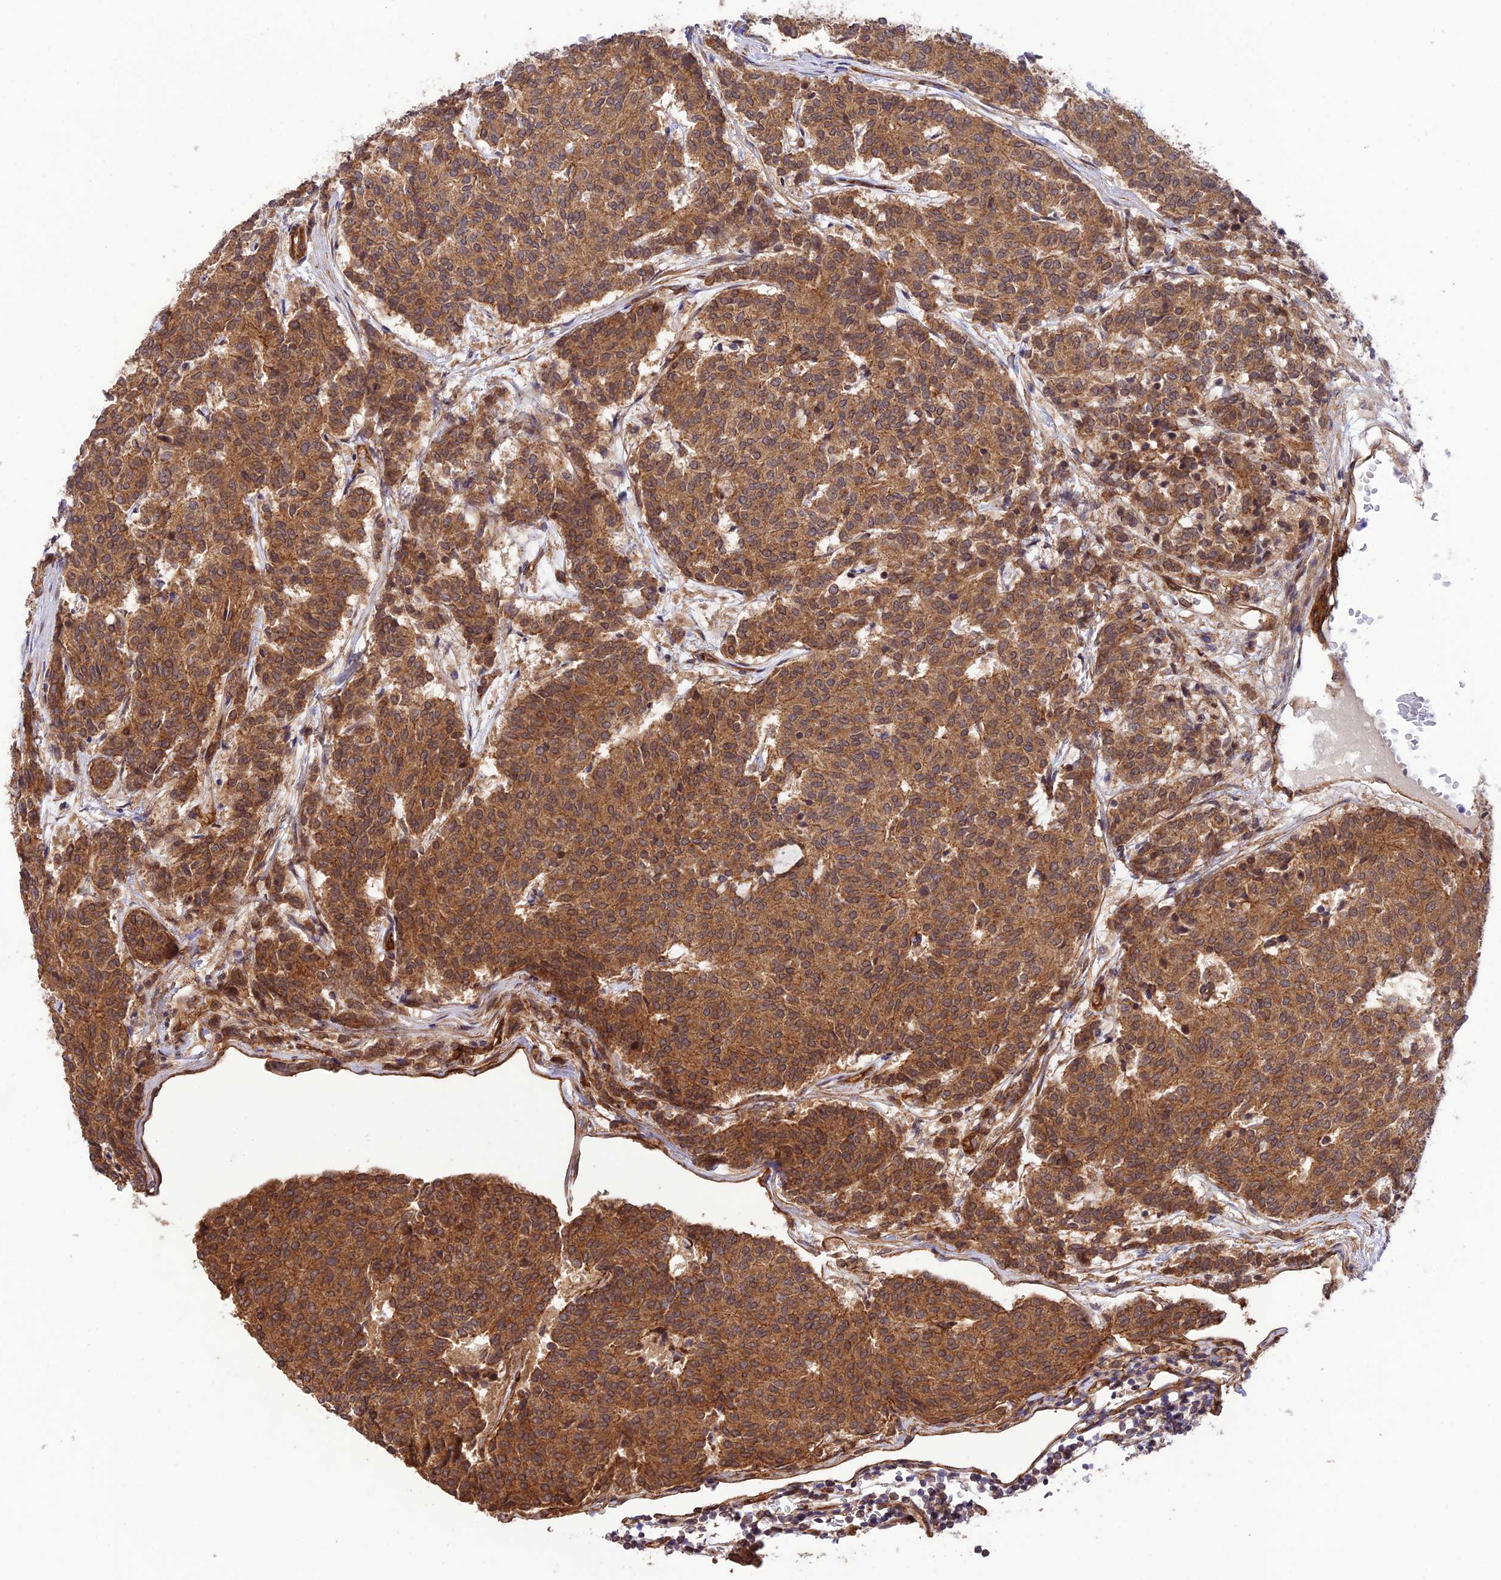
{"staining": {"intensity": "moderate", "quantity": ">75%", "location": "cytoplasmic/membranous"}, "tissue": "carcinoid", "cell_type": "Tumor cells", "image_type": "cancer", "snomed": [{"axis": "morphology", "description": "Carcinoid, malignant, NOS"}, {"axis": "topography", "description": "Pancreas"}], "caption": "Immunohistochemistry (IHC) image of malignant carcinoid stained for a protein (brown), which demonstrates medium levels of moderate cytoplasmic/membranous positivity in about >75% of tumor cells.", "gene": "HOMER2", "patient": {"sex": "female", "age": 54}}